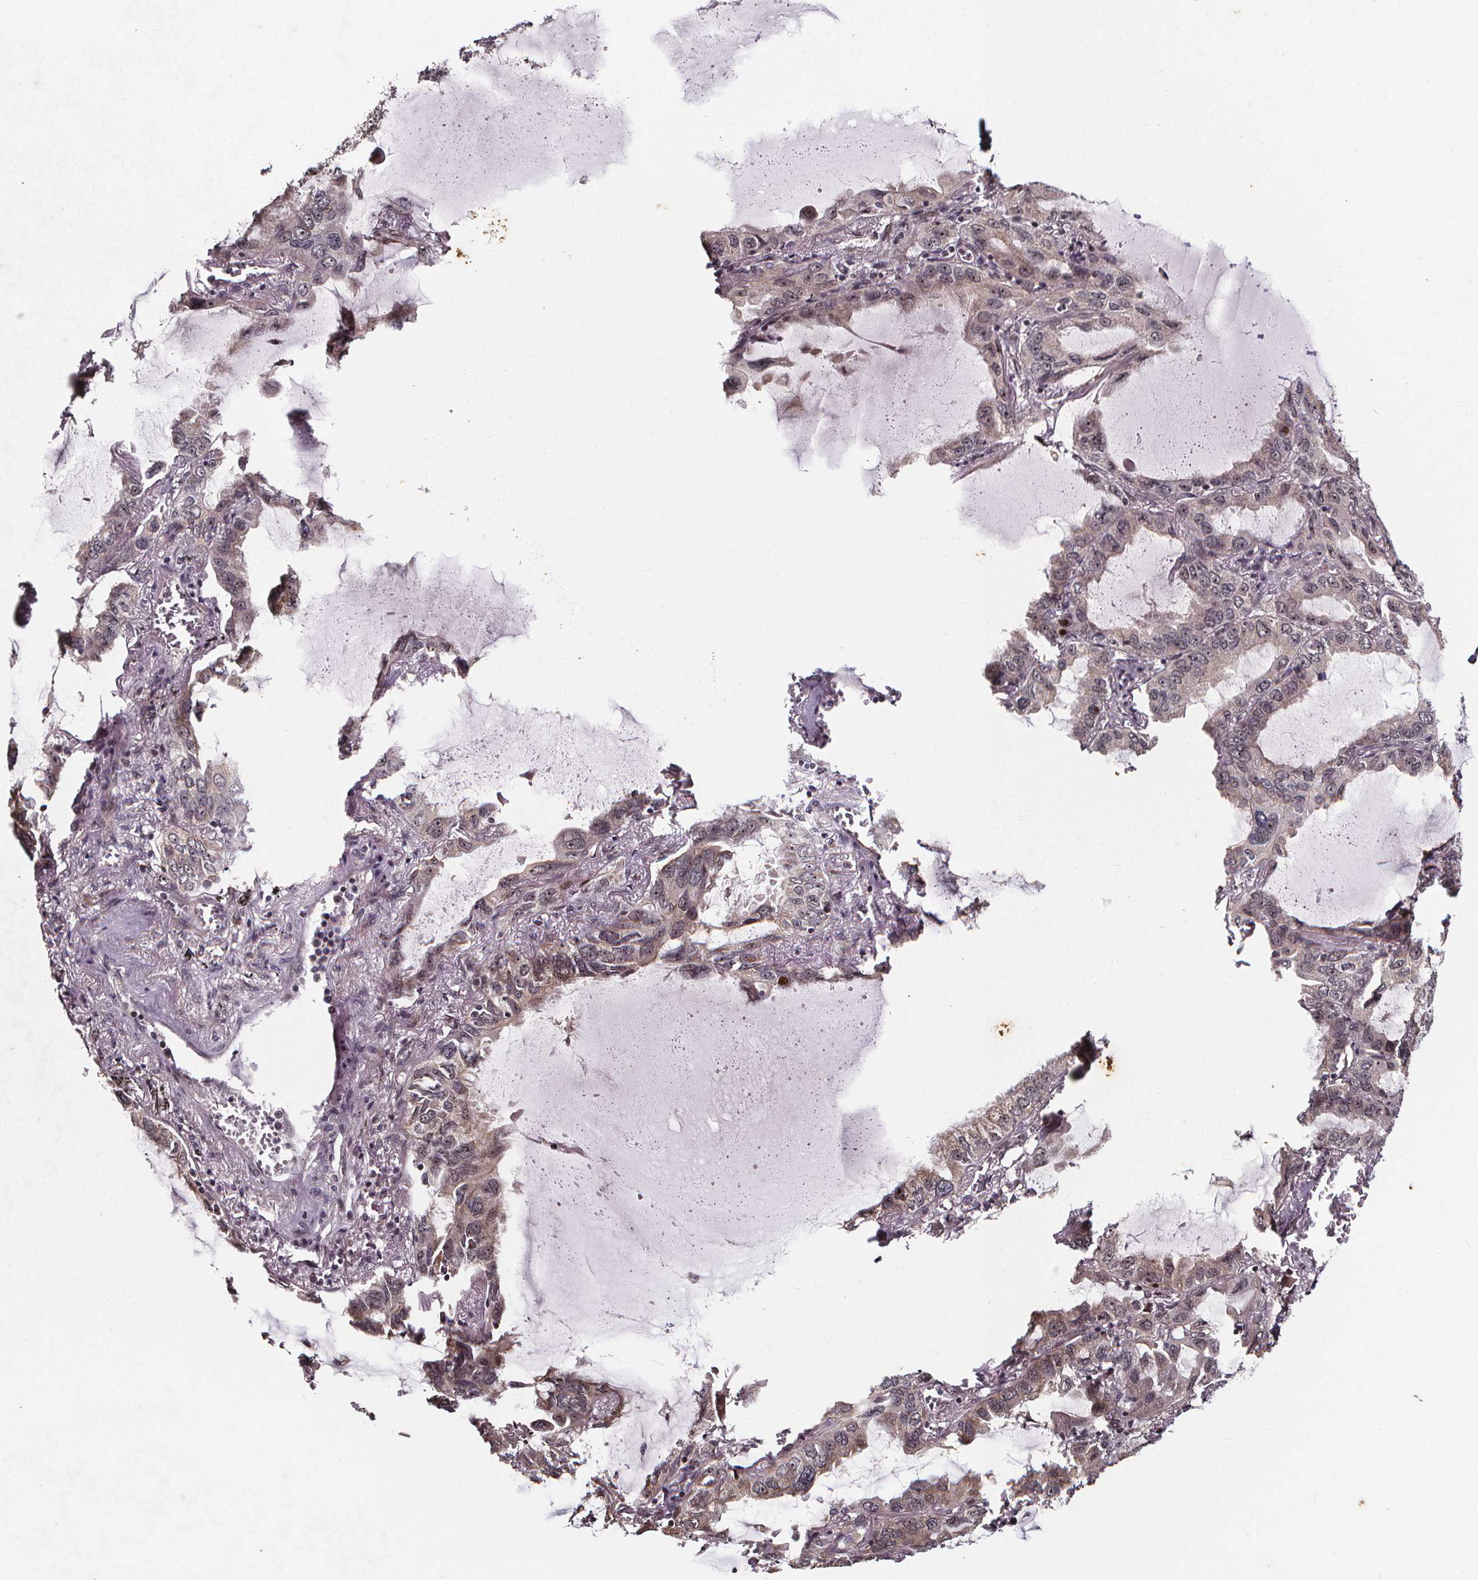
{"staining": {"intensity": "weak", "quantity": "25%-75%", "location": "cytoplasmic/membranous"}, "tissue": "lung cancer", "cell_type": "Tumor cells", "image_type": "cancer", "snomed": [{"axis": "morphology", "description": "Adenocarcinoma, NOS"}, {"axis": "topography", "description": "Lung"}], "caption": "Human lung cancer (adenocarcinoma) stained with a brown dye reveals weak cytoplasmic/membranous positive staining in approximately 25%-75% of tumor cells.", "gene": "DDIT3", "patient": {"sex": "male", "age": 64}}